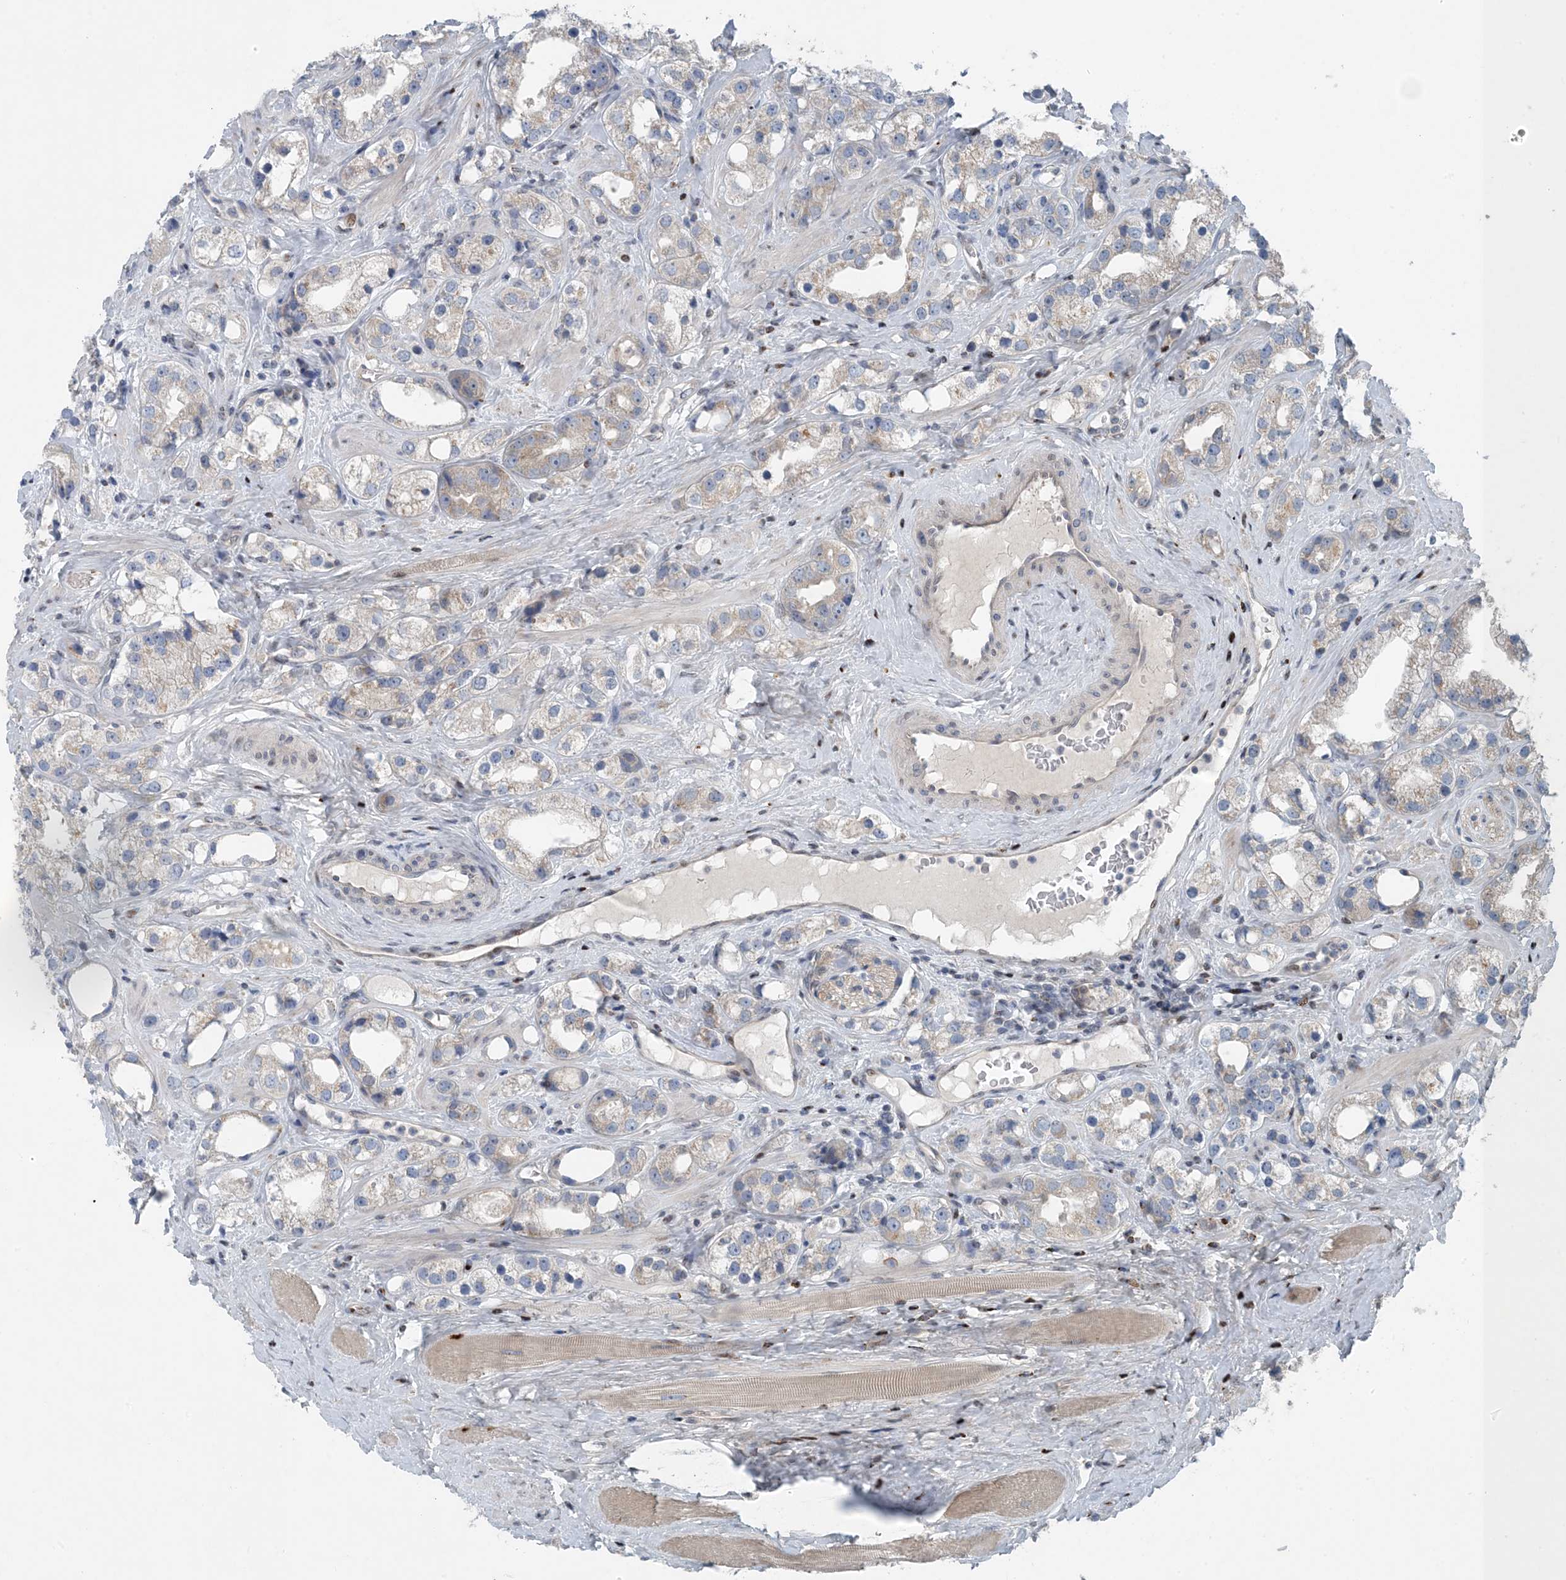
{"staining": {"intensity": "weak", "quantity": "25%-75%", "location": "cytoplasmic/membranous"}, "tissue": "prostate cancer", "cell_type": "Tumor cells", "image_type": "cancer", "snomed": [{"axis": "morphology", "description": "Adenocarcinoma, NOS"}, {"axis": "topography", "description": "Prostate"}], "caption": "Immunohistochemistry (IHC) image of human prostate adenocarcinoma stained for a protein (brown), which exhibits low levels of weak cytoplasmic/membranous expression in about 25%-75% of tumor cells.", "gene": "HIKESHI", "patient": {"sex": "male", "age": 79}}